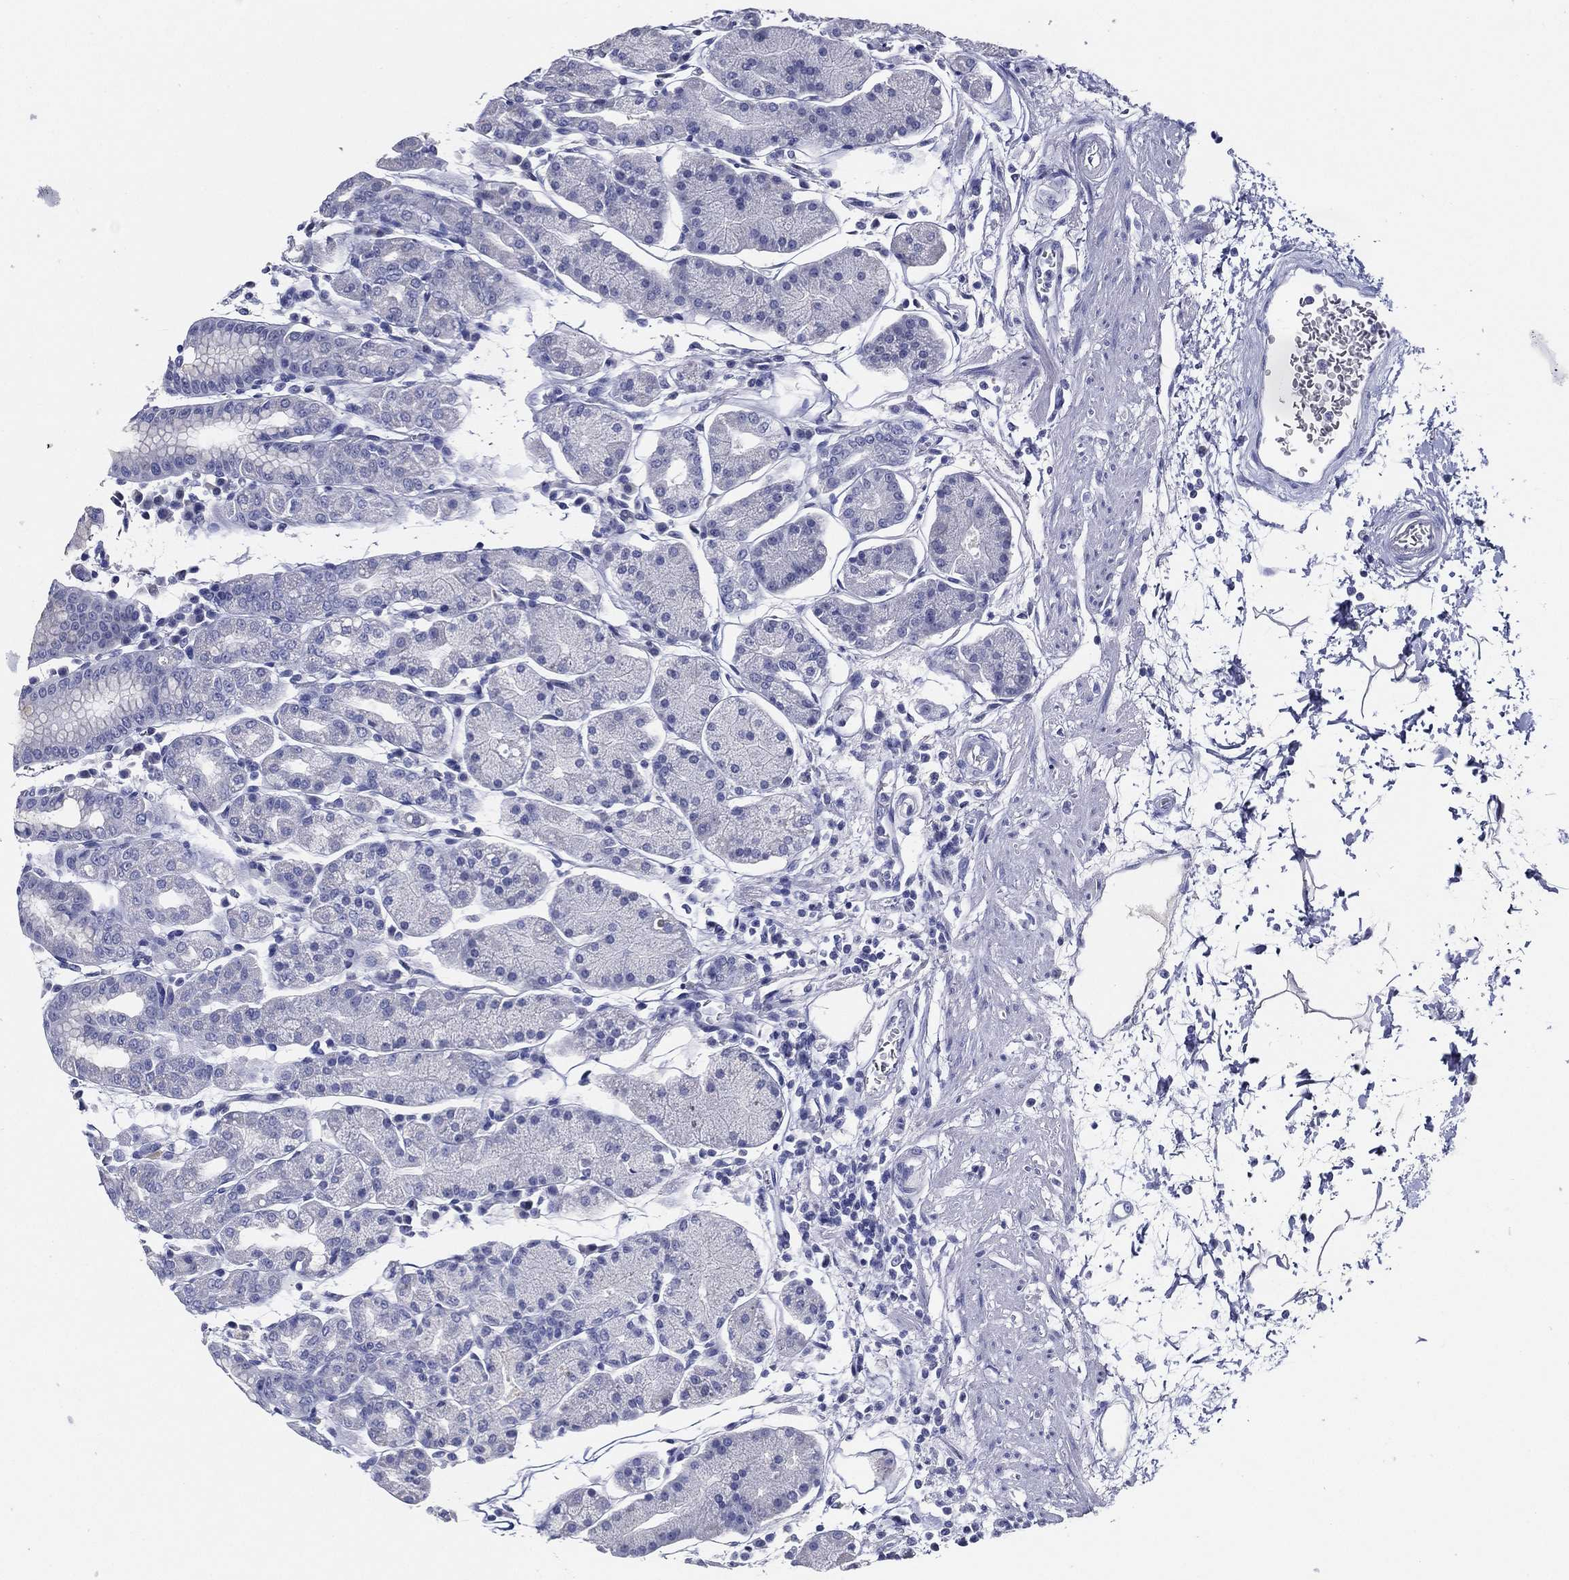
{"staining": {"intensity": "negative", "quantity": "none", "location": "none"}, "tissue": "stomach", "cell_type": "Glandular cells", "image_type": "normal", "snomed": [{"axis": "morphology", "description": "Normal tissue, NOS"}, {"axis": "topography", "description": "Stomach"}], "caption": "Immunohistochemistry (IHC) of benign stomach demonstrates no positivity in glandular cells.", "gene": "TFAP2A", "patient": {"sex": "male", "age": 54}}